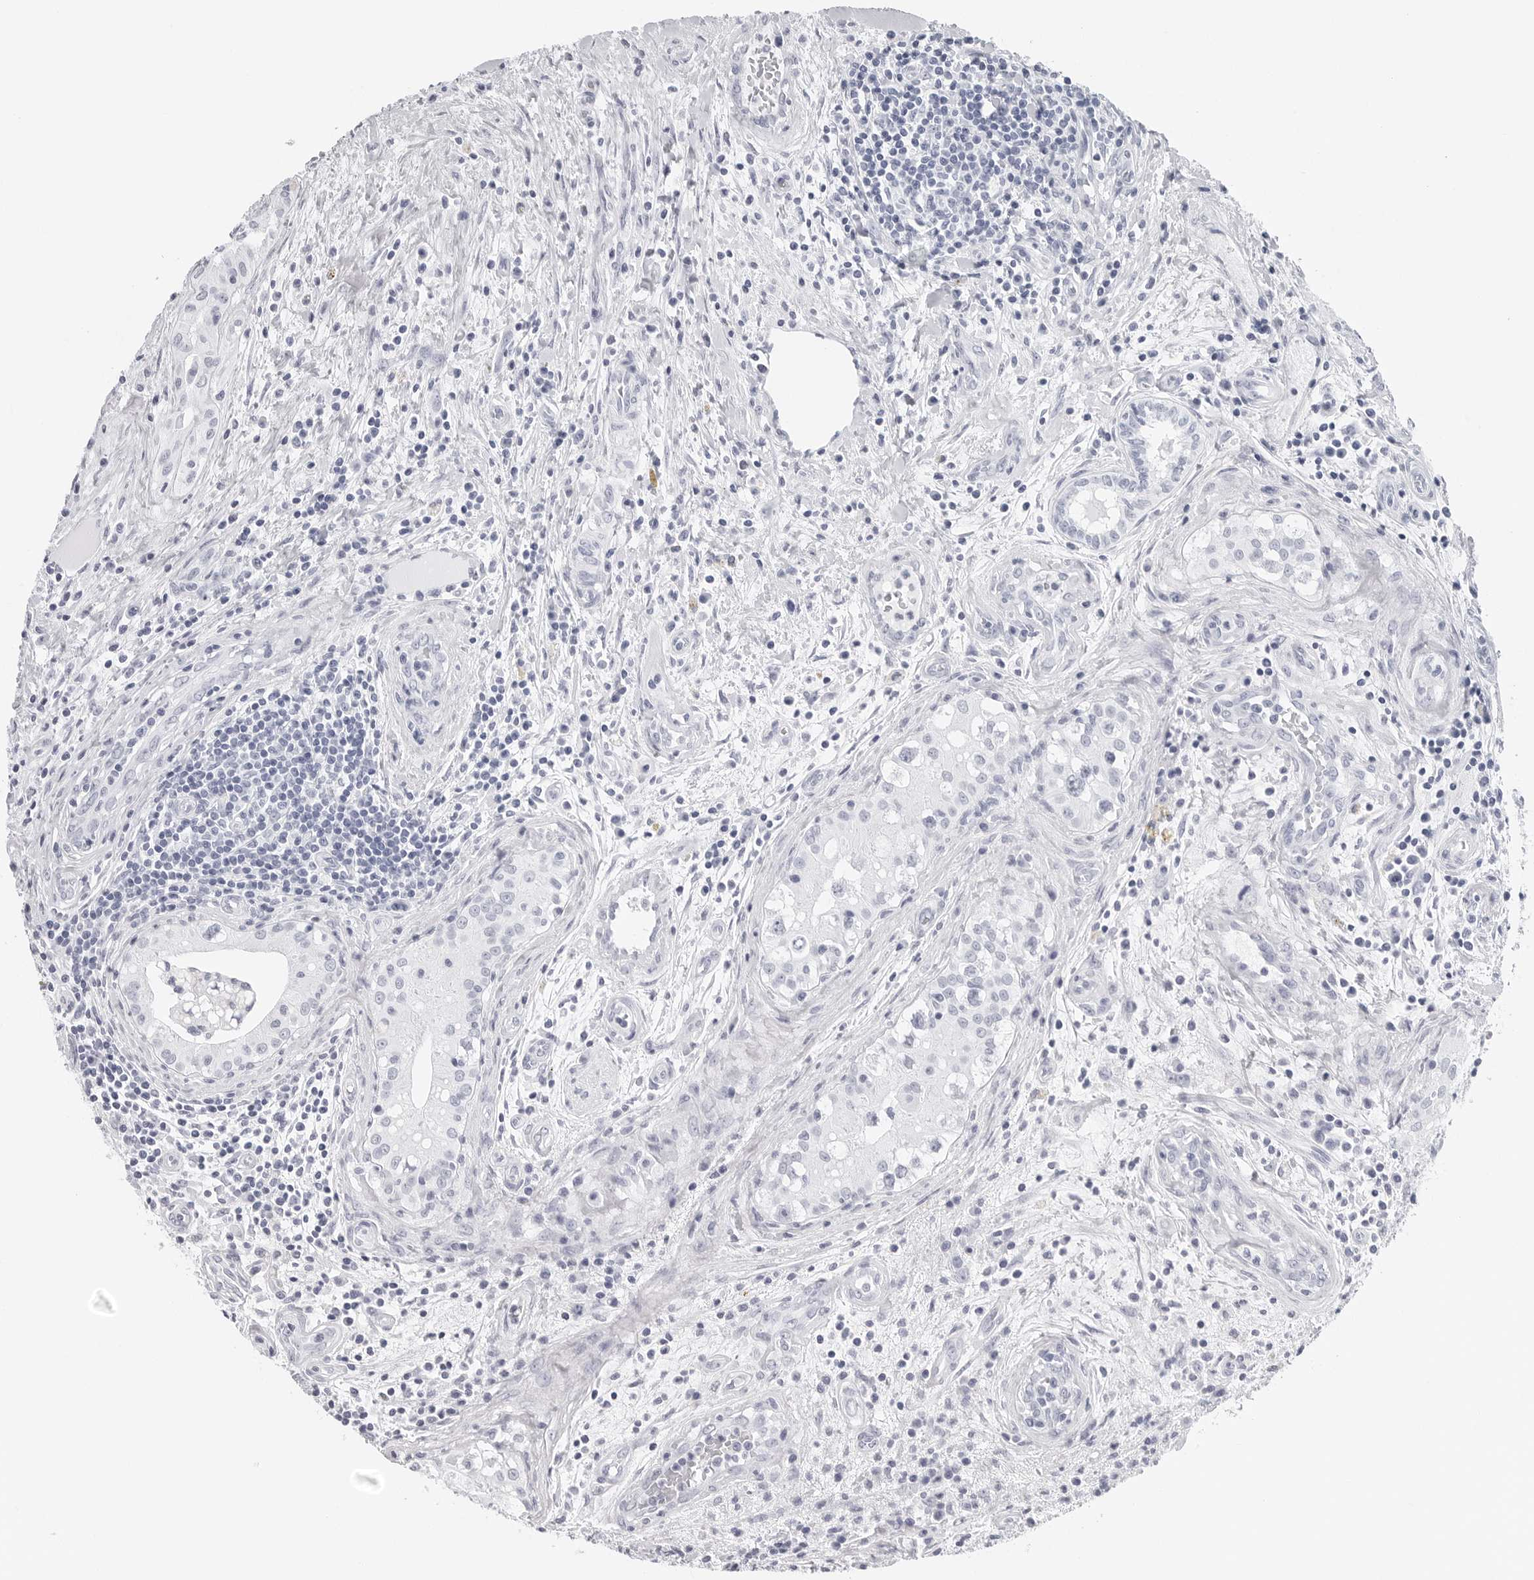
{"staining": {"intensity": "negative", "quantity": "none", "location": "none"}, "tissue": "testis cancer", "cell_type": "Tumor cells", "image_type": "cancer", "snomed": [{"axis": "morphology", "description": "Carcinoma, Embryonal, NOS"}, {"axis": "topography", "description": "Testis"}], "caption": "High magnification brightfield microscopy of testis cancer (embryonal carcinoma) stained with DAB (brown) and counterstained with hematoxylin (blue): tumor cells show no significant staining. (Immunohistochemistry, brightfield microscopy, high magnification).", "gene": "CST2", "patient": {"sex": "male", "age": 28}}